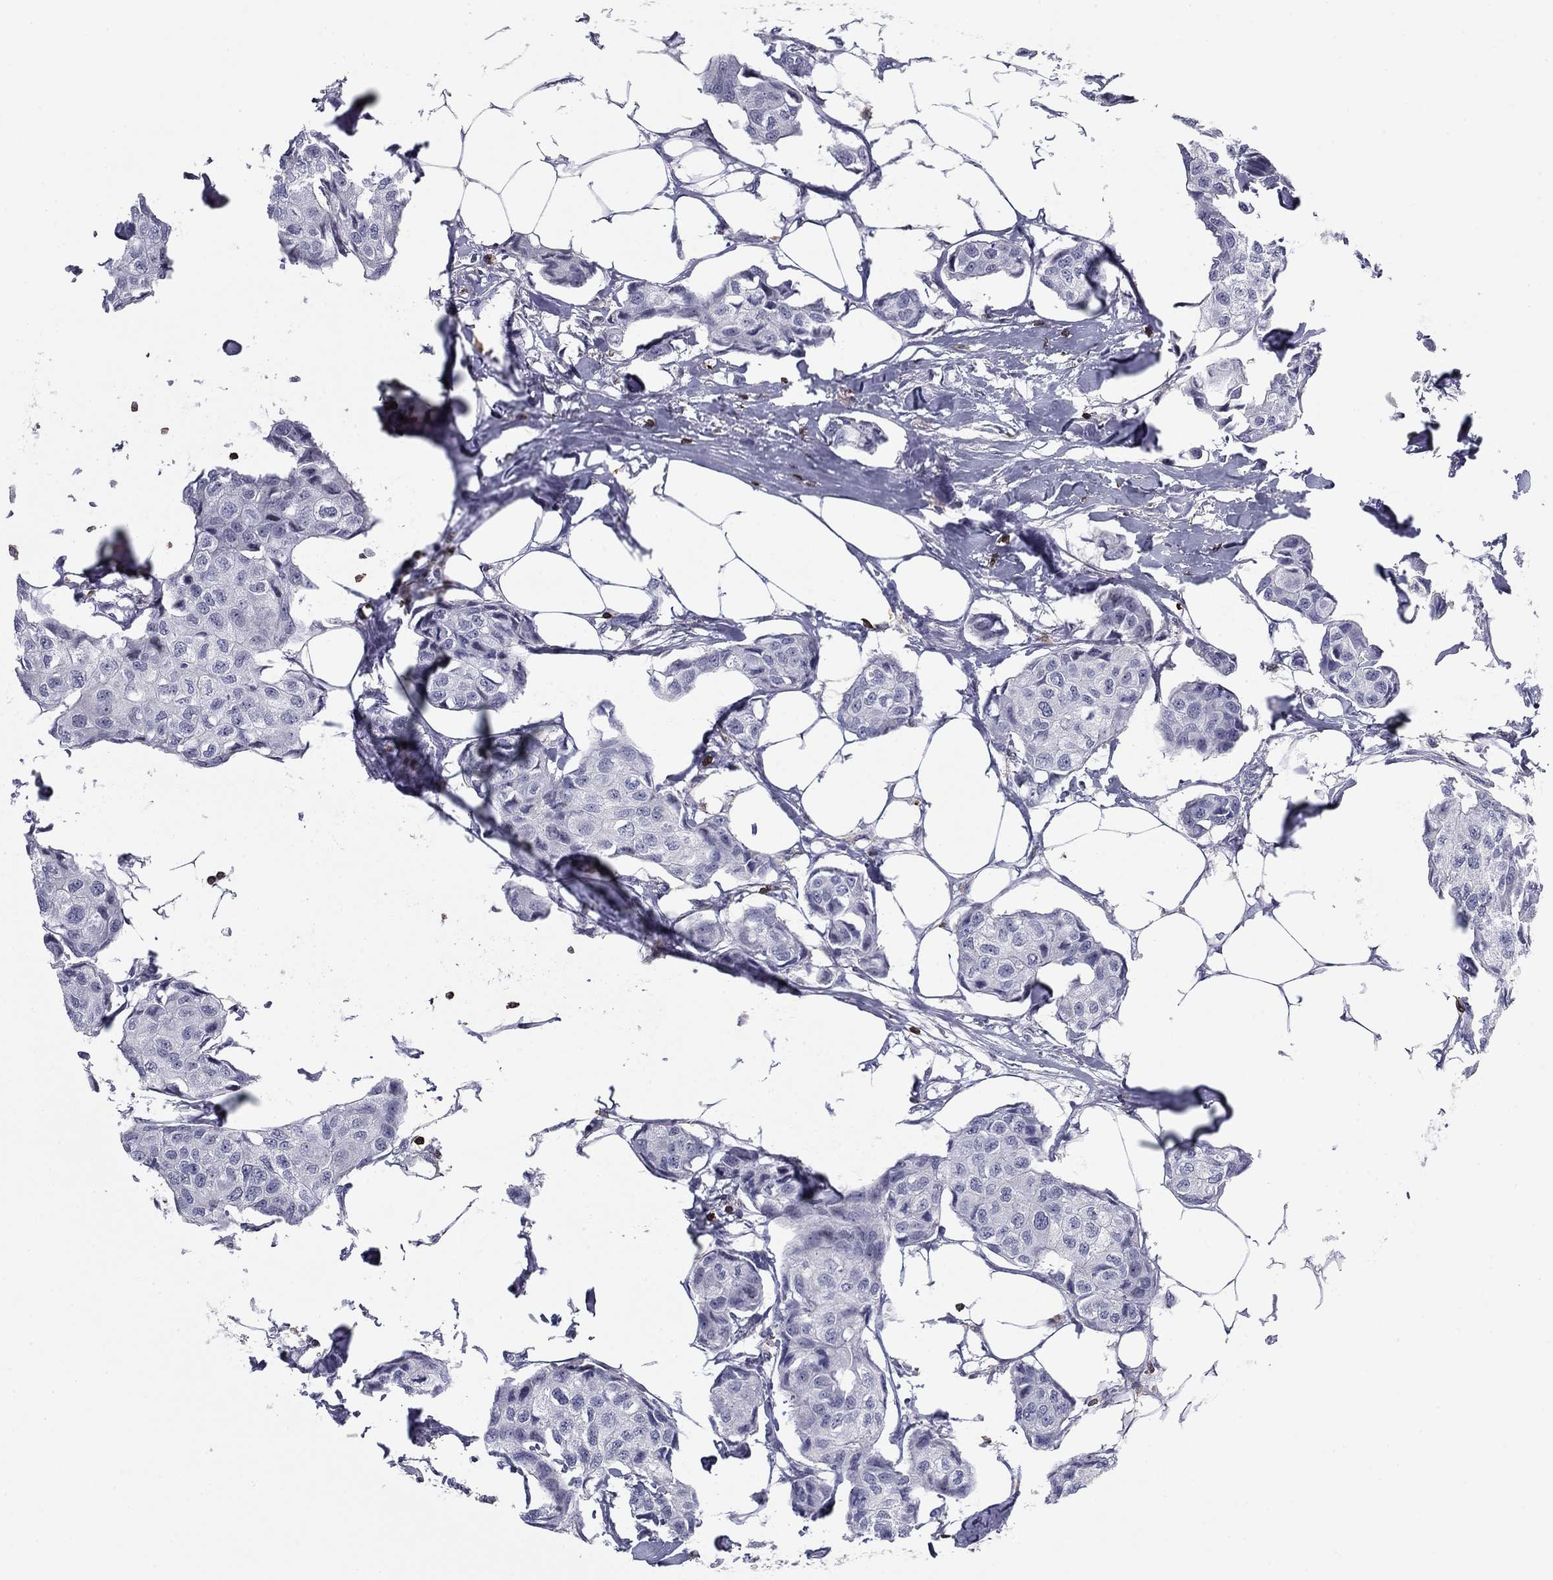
{"staining": {"intensity": "negative", "quantity": "none", "location": "none"}, "tissue": "breast cancer", "cell_type": "Tumor cells", "image_type": "cancer", "snomed": [{"axis": "morphology", "description": "Duct carcinoma"}, {"axis": "topography", "description": "Breast"}], "caption": "Immunohistochemistry (IHC) micrograph of human breast cancer (infiltrating ductal carcinoma) stained for a protein (brown), which reveals no staining in tumor cells.", "gene": "ARHGAP27", "patient": {"sex": "female", "age": 80}}